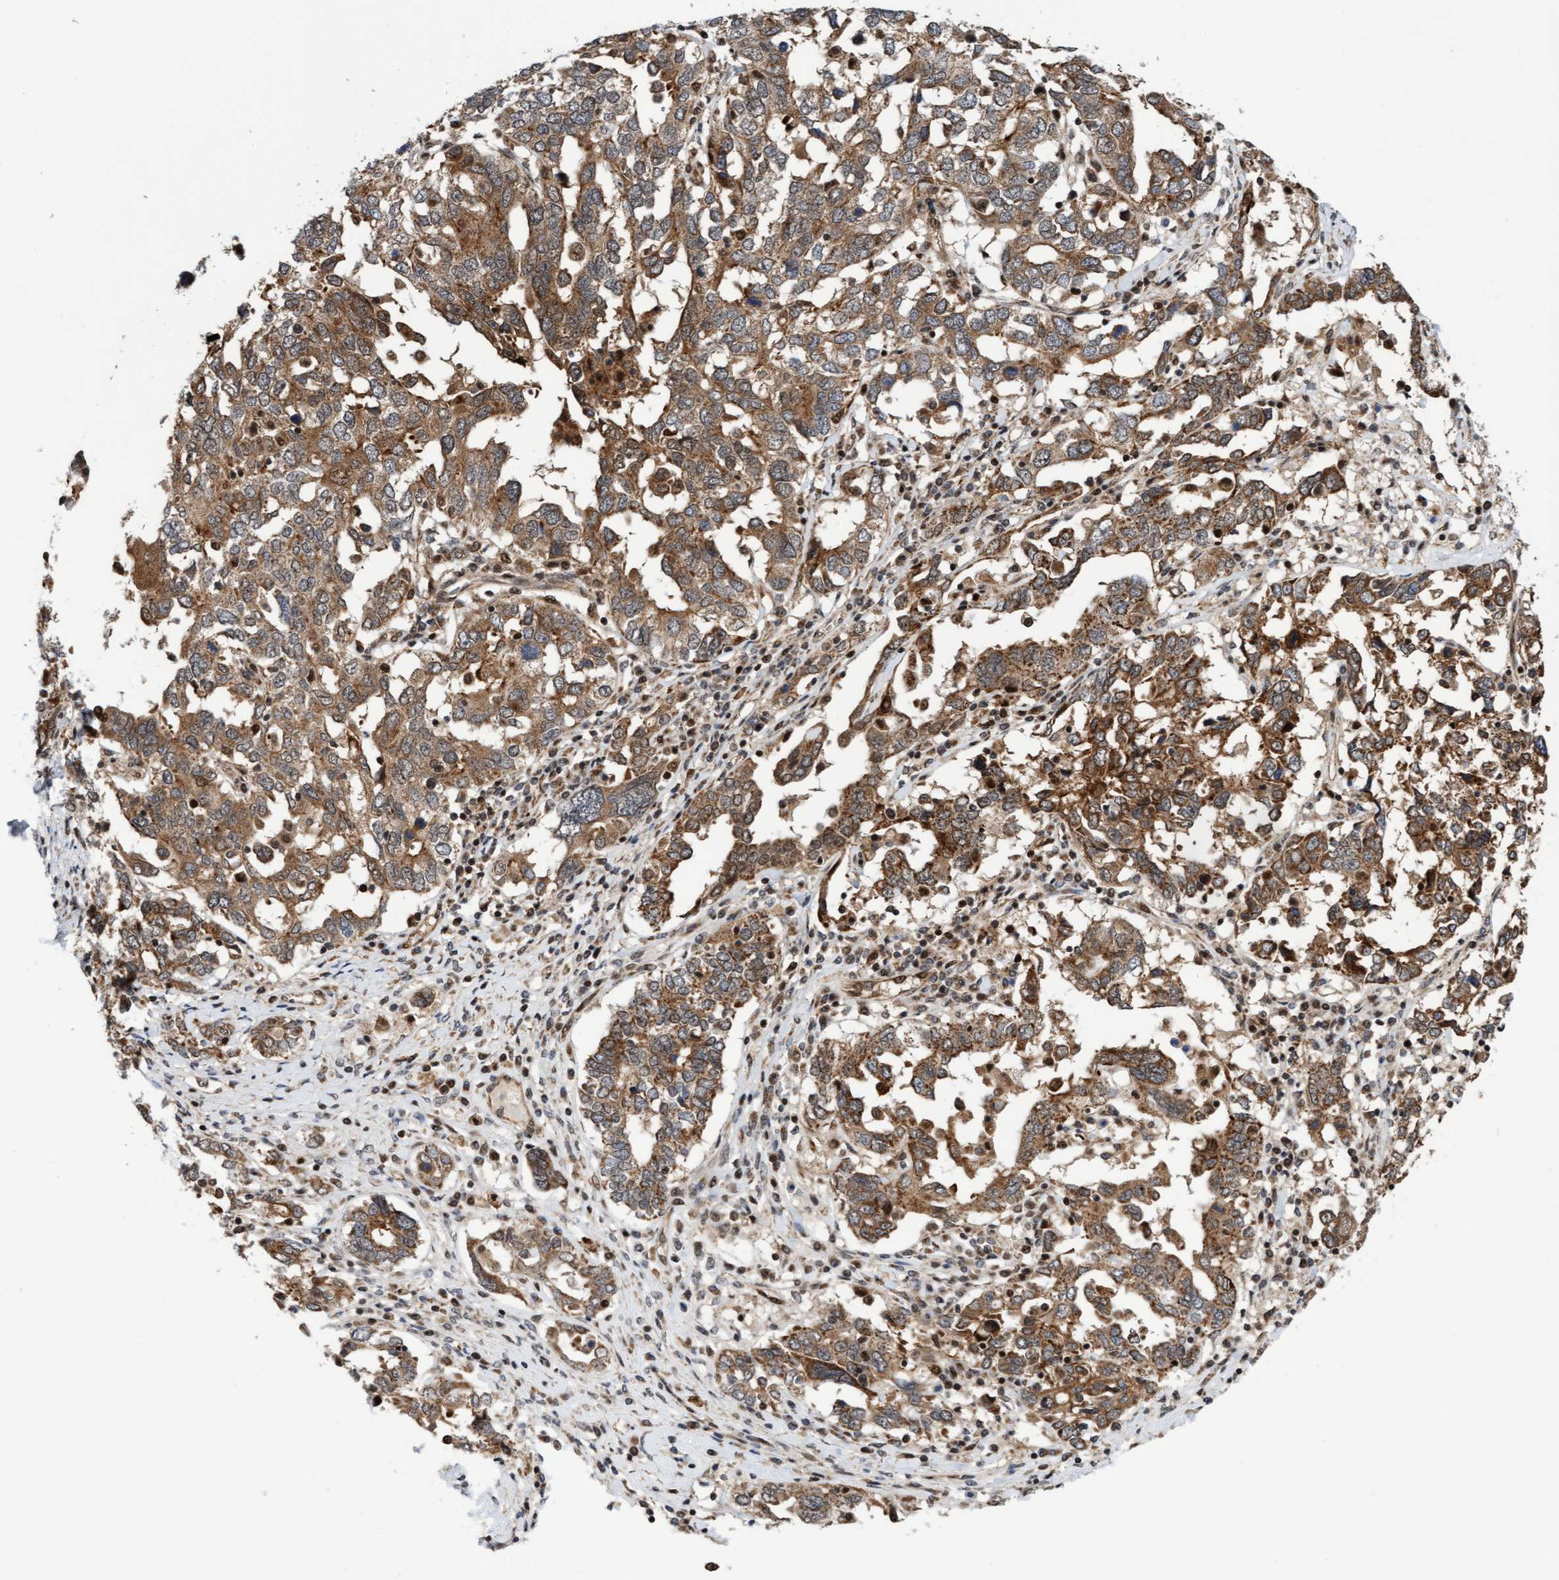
{"staining": {"intensity": "moderate", "quantity": ">75%", "location": "cytoplasmic/membranous"}, "tissue": "ovarian cancer", "cell_type": "Tumor cells", "image_type": "cancer", "snomed": [{"axis": "morphology", "description": "Carcinoma, endometroid"}, {"axis": "topography", "description": "Ovary"}], "caption": "Immunohistochemistry (IHC) (DAB) staining of endometroid carcinoma (ovarian) reveals moderate cytoplasmic/membranous protein positivity in approximately >75% of tumor cells. (Stains: DAB (3,3'-diaminobenzidine) in brown, nuclei in blue, Microscopy: brightfield microscopy at high magnification).", "gene": "ITFG1", "patient": {"sex": "female", "age": 62}}